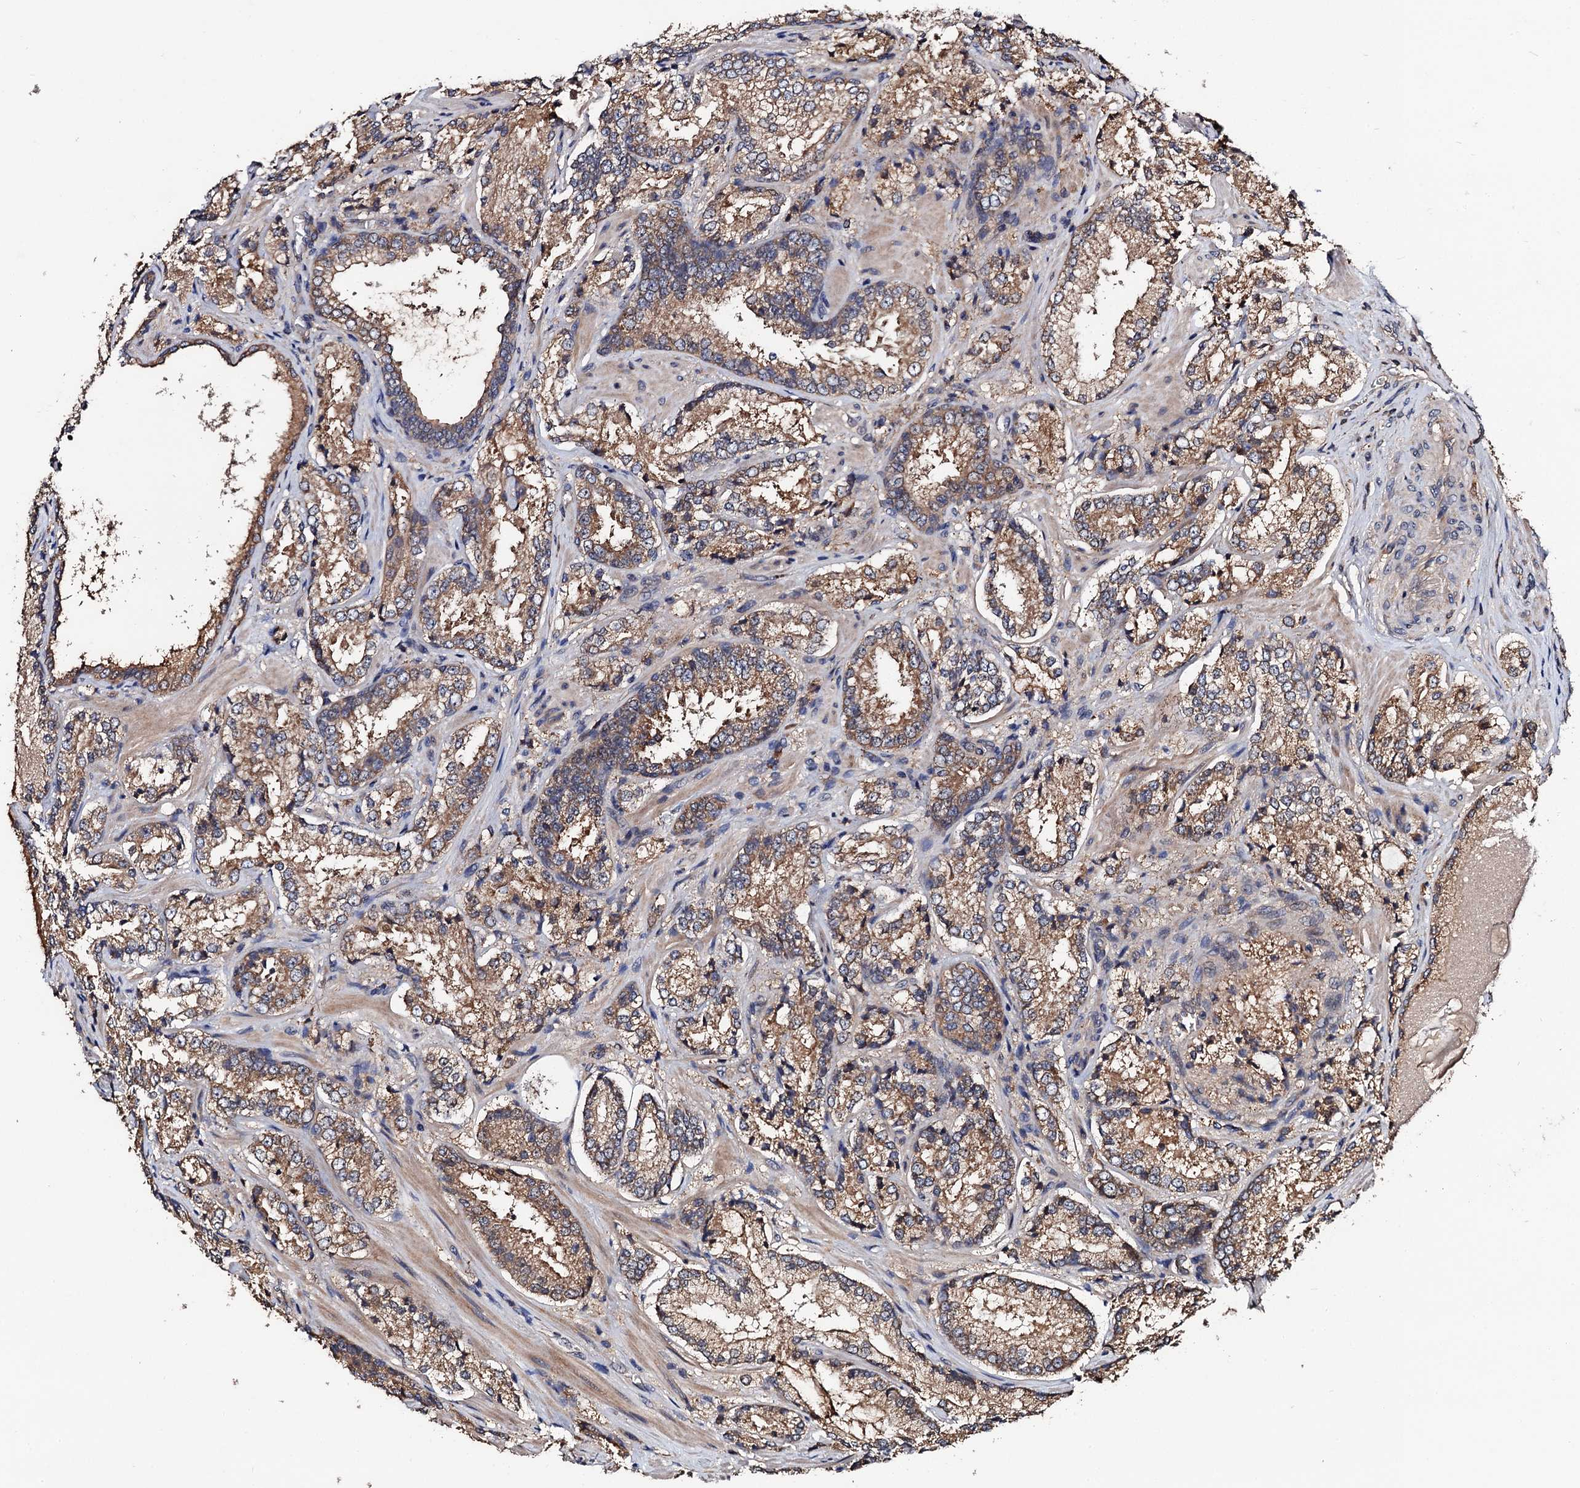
{"staining": {"intensity": "moderate", "quantity": ">75%", "location": "cytoplasmic/membranous"}, "tissue": "prostate cancer", "cell_type": "Tumor cells", "image_type": "cancer", "snomed": [{"axis": "morphology", "description": "Adenocarcinoma, Low grade"}, {"axis": "topography", "description": "Prostate"}], "caption": "IHC (DAB (3,3'-diaminobenzidine)) staining of prostate cancer displays moderate cytoplasmic/membranous protein expression in about >75% of tumor cells. (DAB (3,3'-diaminobenzidine) = brown stain, brightfield microscopy at high magnification).", "gene": "RGS11", "patient": {"sex": "male", "age": 74}}